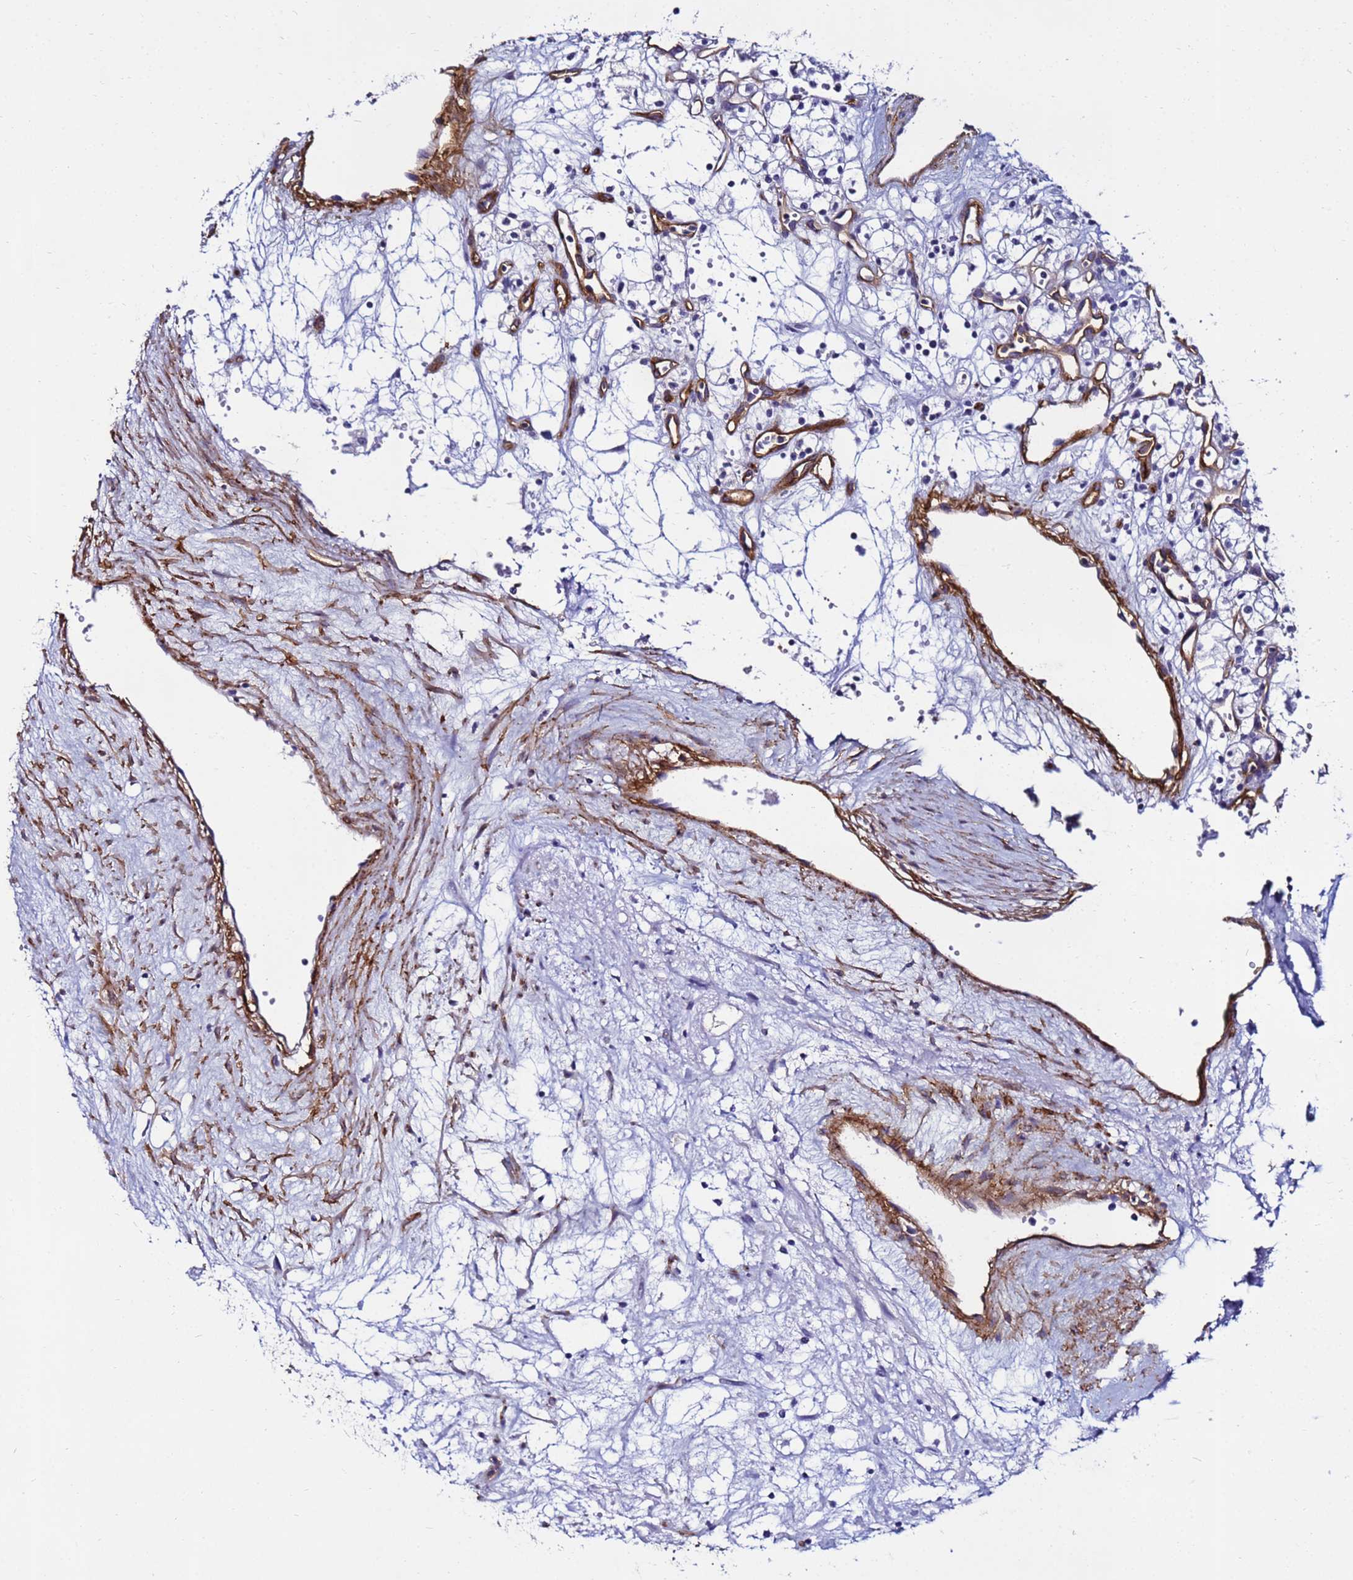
{"staining": {"intensity": "negative", "quantity": "none", "location": "none"}, "tissue": "renal cancer", "cell_type": "Tumor cells", "image_type": "cancer", "snomed": [{"axis": "morphology", "description": "Adenocarcinoma, NOS"}, {"axis": "topography", "description": "Kidney"}], "caption": "This is a histopathology image of IHC staining of renal cancer (adenocarcinoma), which shows no positivity in tumor cells.", "gene": "DEFB104A", "patient": {"sex": "male", "age": 59}}